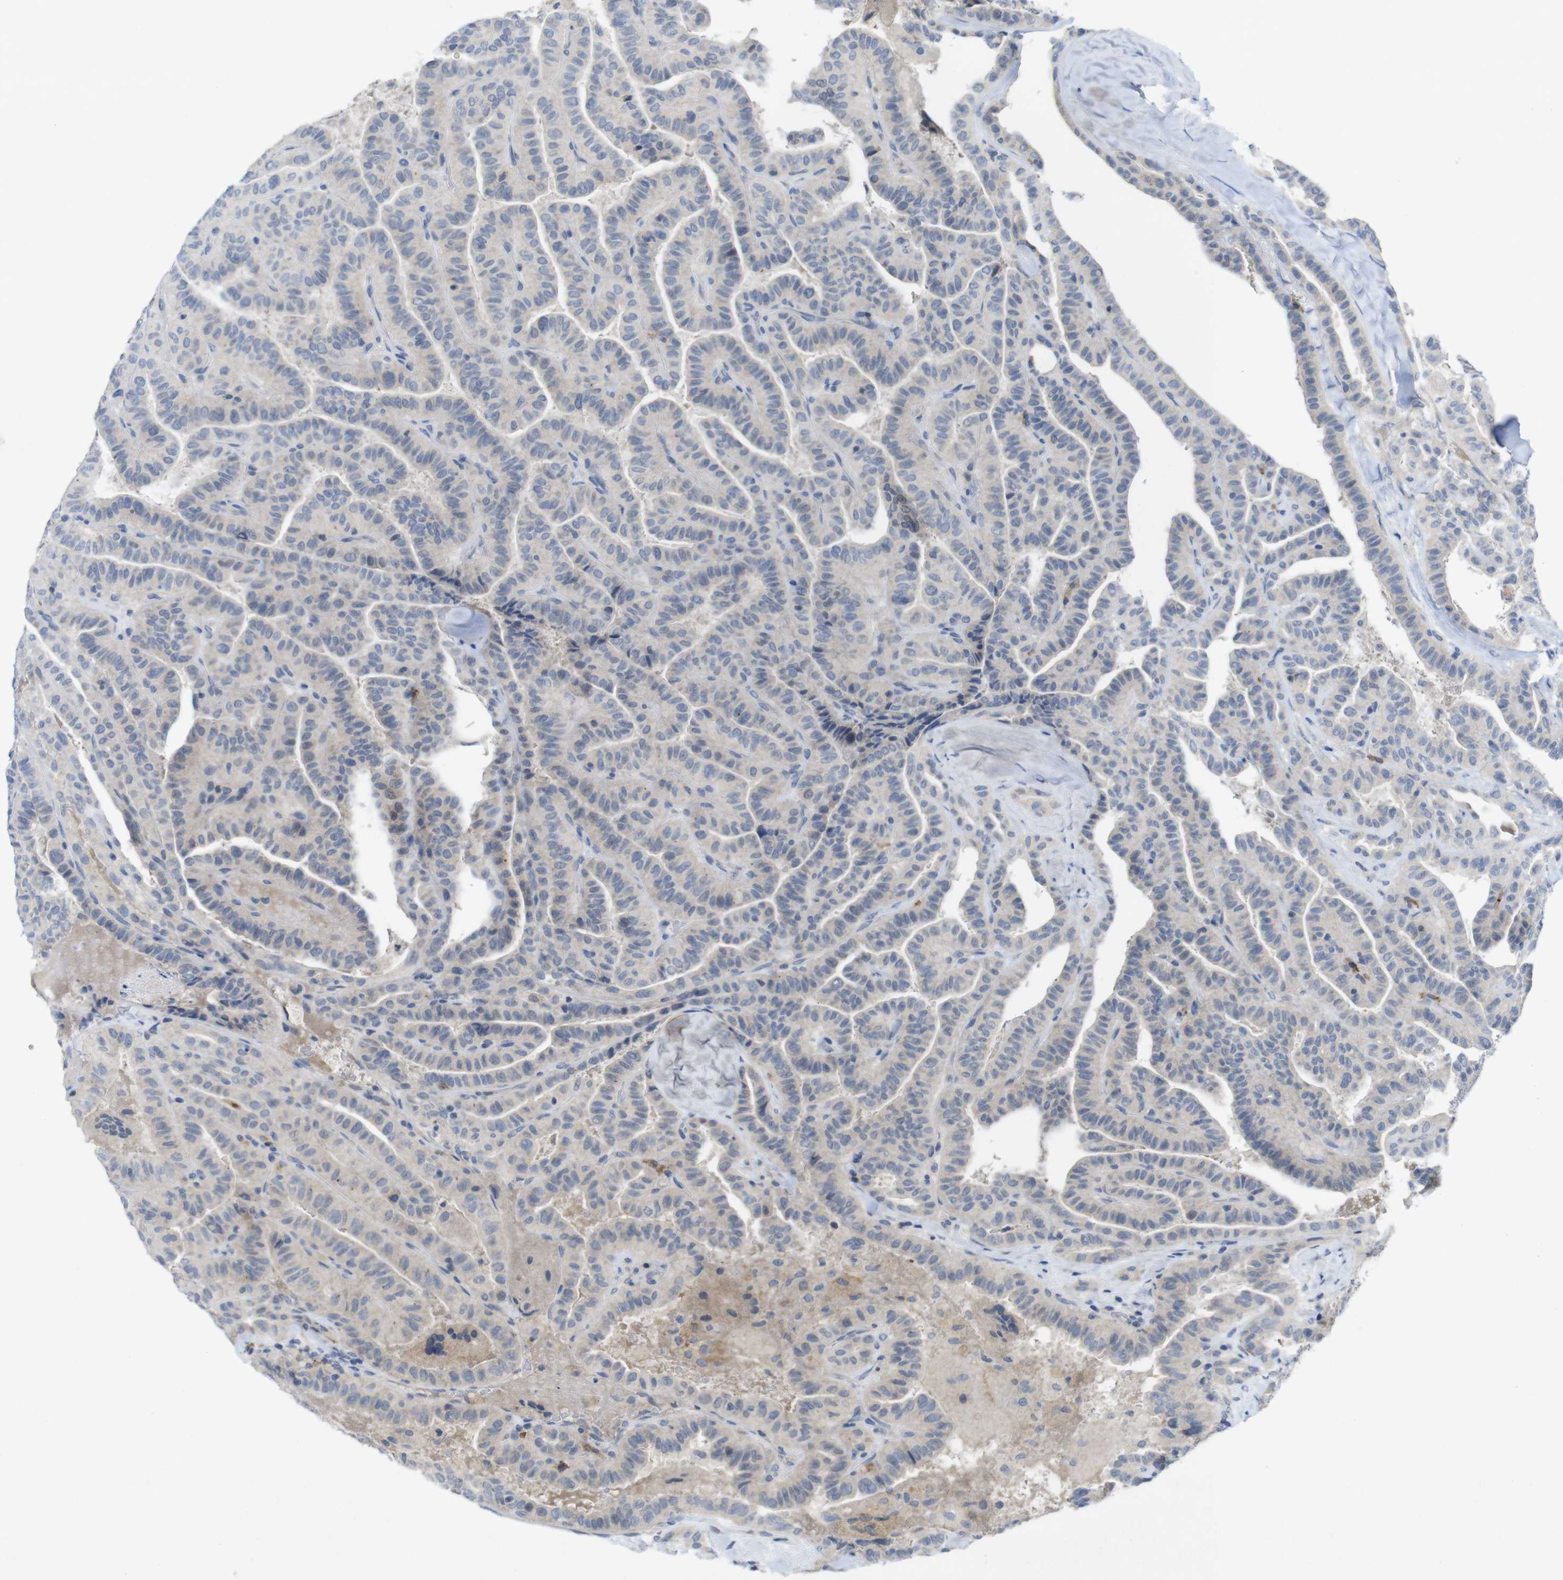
{"staining": {"intensity": "negative", "quantity": "none", "location": "none"}, "tissue": "thyroid cancer", "cell_type": "Tumor cells", "image_type": "cancer", "snomed": [{"axis": "morphology", "description": "Papillary adenocarcinoma, NOS"}, {"axis": "topography", "description": "Thyroid gland"}], "caption": "Histopathology image shows no significant protein positivity in tumor cells of thyroid cancer (papillary adenocarcinoma).", "gene": "SLAMF7", "patient": {"sex": "male", "age": 77}}